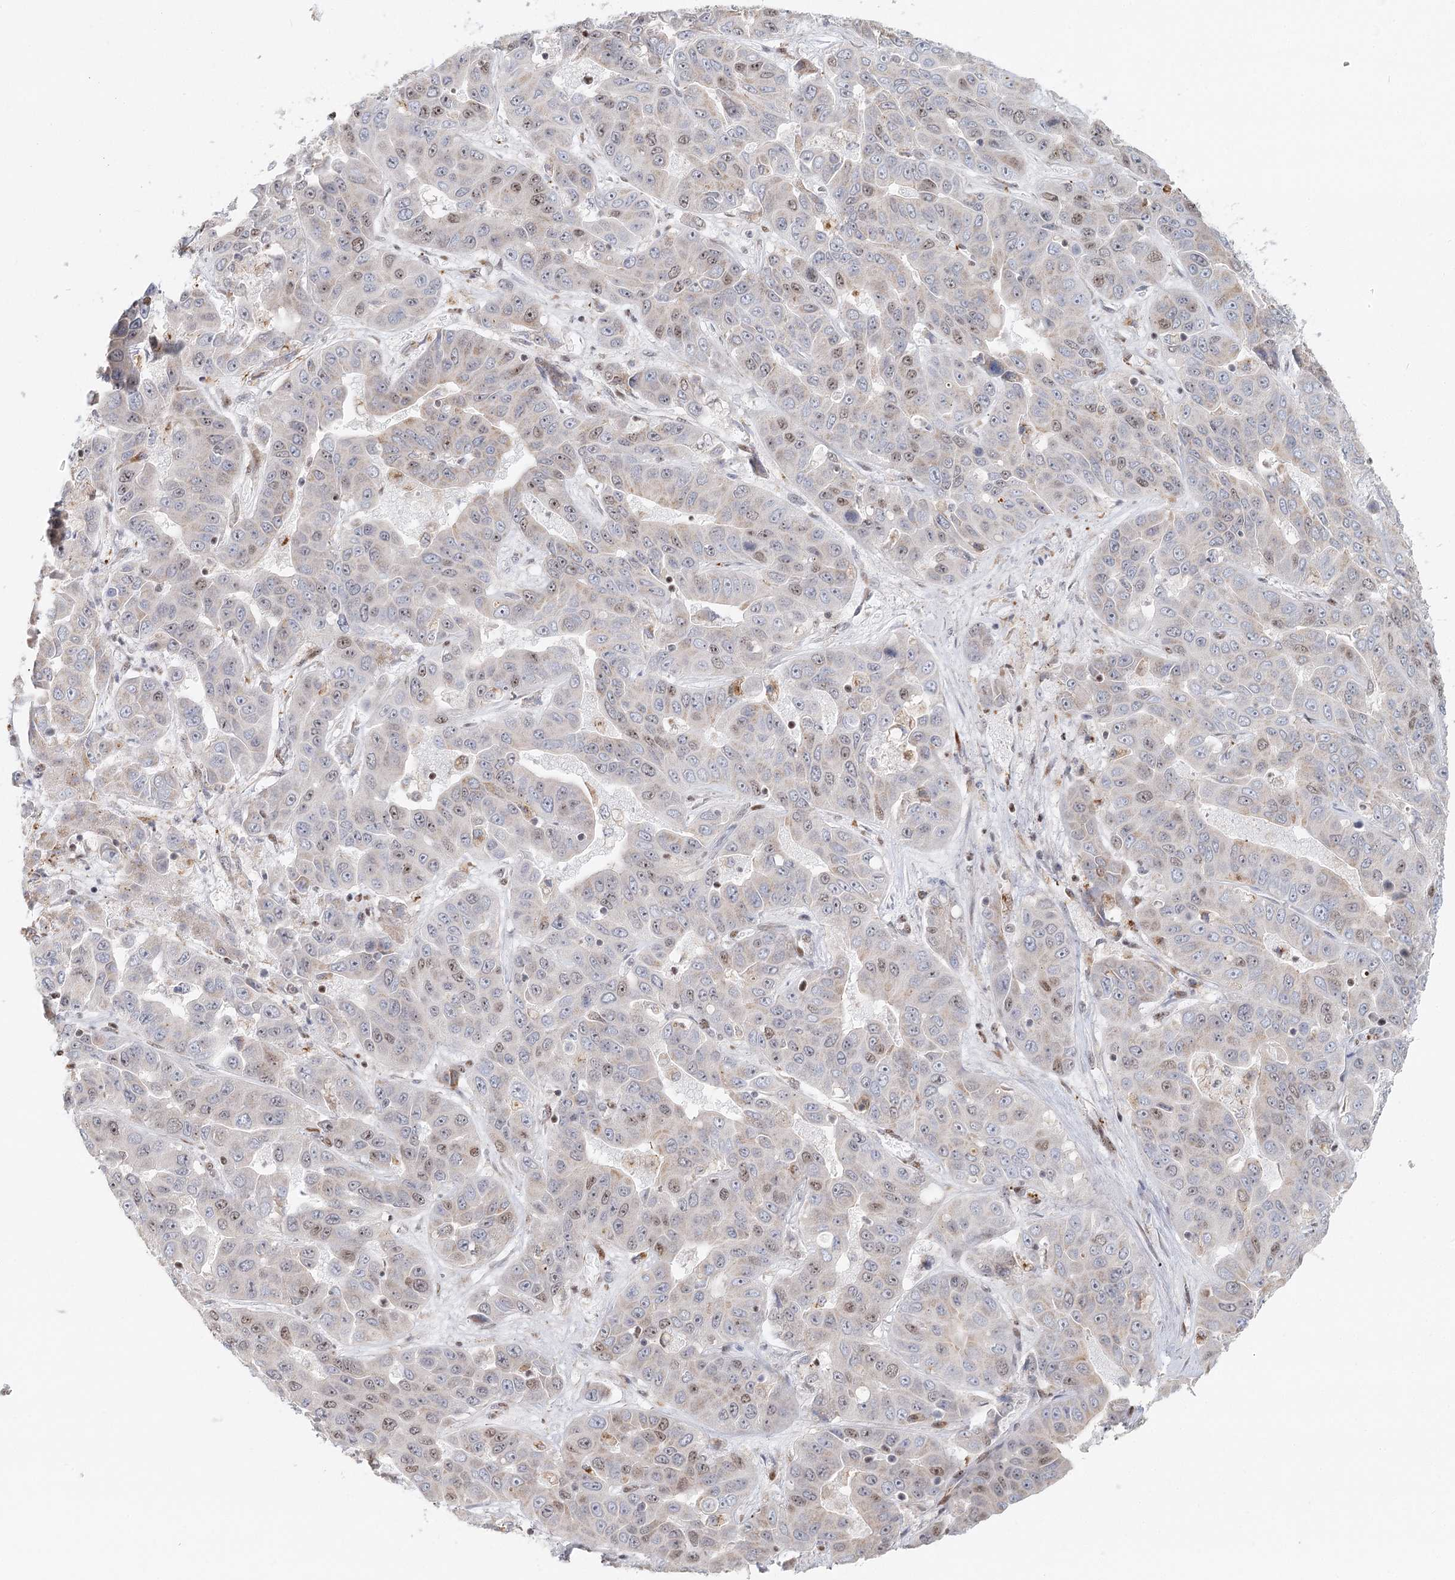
{"staining": {"intensity": "weak", "quantity": "<25%", "location": "nuclear"}, "tissue": "liver cancer", "cell_type": "Tumor cells", "image_type": "cancer", "snomed": [{"axis": "morphology", "description": "Cholangiocarcinoma"}, {"axis": "topography", "description": "Liver"}], "caption": "Liver cancer (cholangiocarcinoma) stained for a protein using immunohistochemistry (IHC) shows no expression tumor cells.", "gene": "BNIP5", "patient": {"sex": "female", "age": 52}}